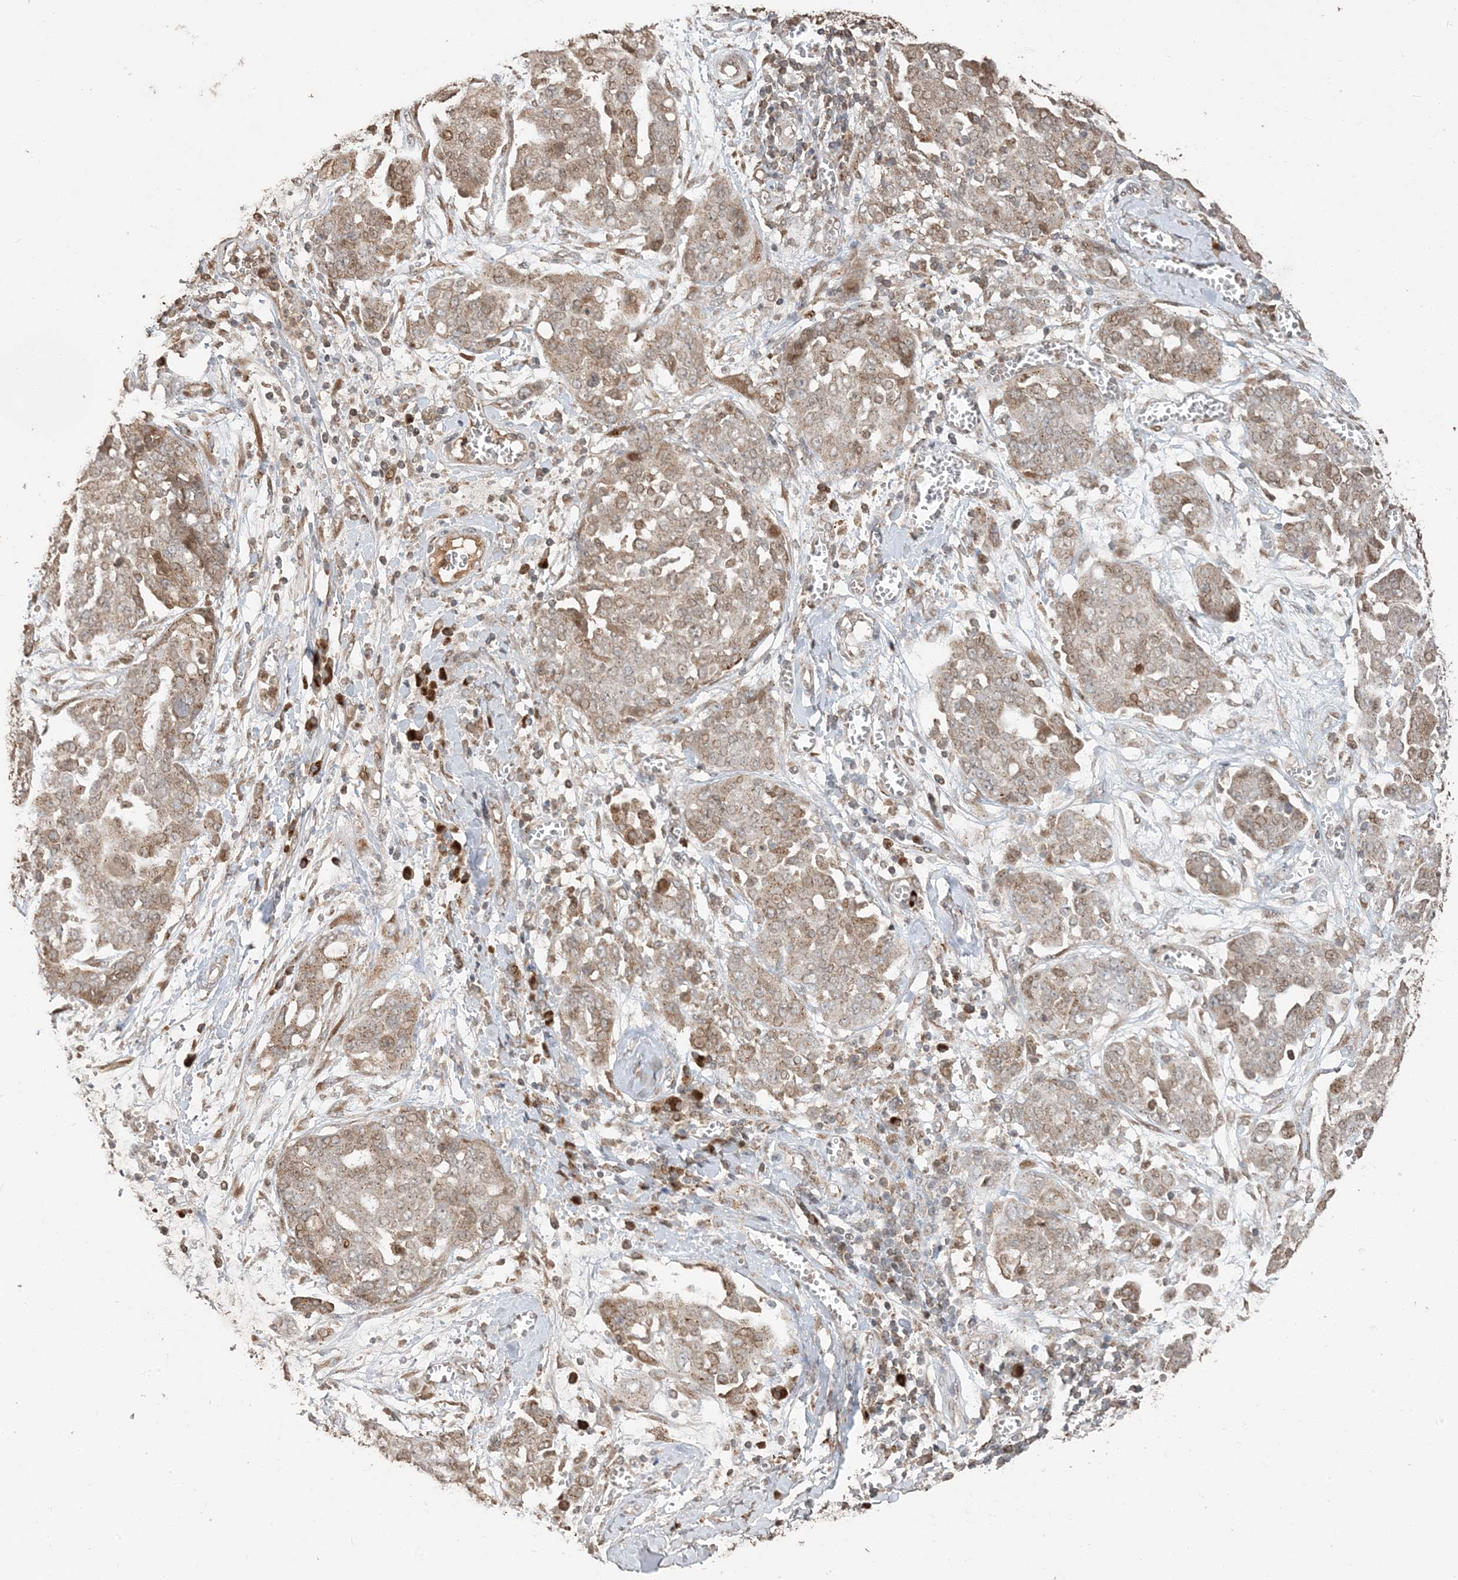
{"staining": {"intensity": "weak", "quantity": "25%-75%", "location": "cytoplasmic/membranous"}, "tissue": "ovarian cancer", "cell_type": "Tumor cells", "image_type": "cancer", "snomed": [{"axis": "morphology", "description": "Cystadenocarcinoma, serous, NOS"}, {"axis": "topography", "description": "Soft tissue"}, {"axis": "topography", "description": "Ovary"}], "caption": "About 25%-75% of tumor cells in human serous cystadenocarcinoma (ovarian) demonstrate weak cytoplasmic/membranous protein expression as visualized by brown immunohistochemical staining.", "gene": "RER1", "patient": {"sex": "female", "age": 57}}